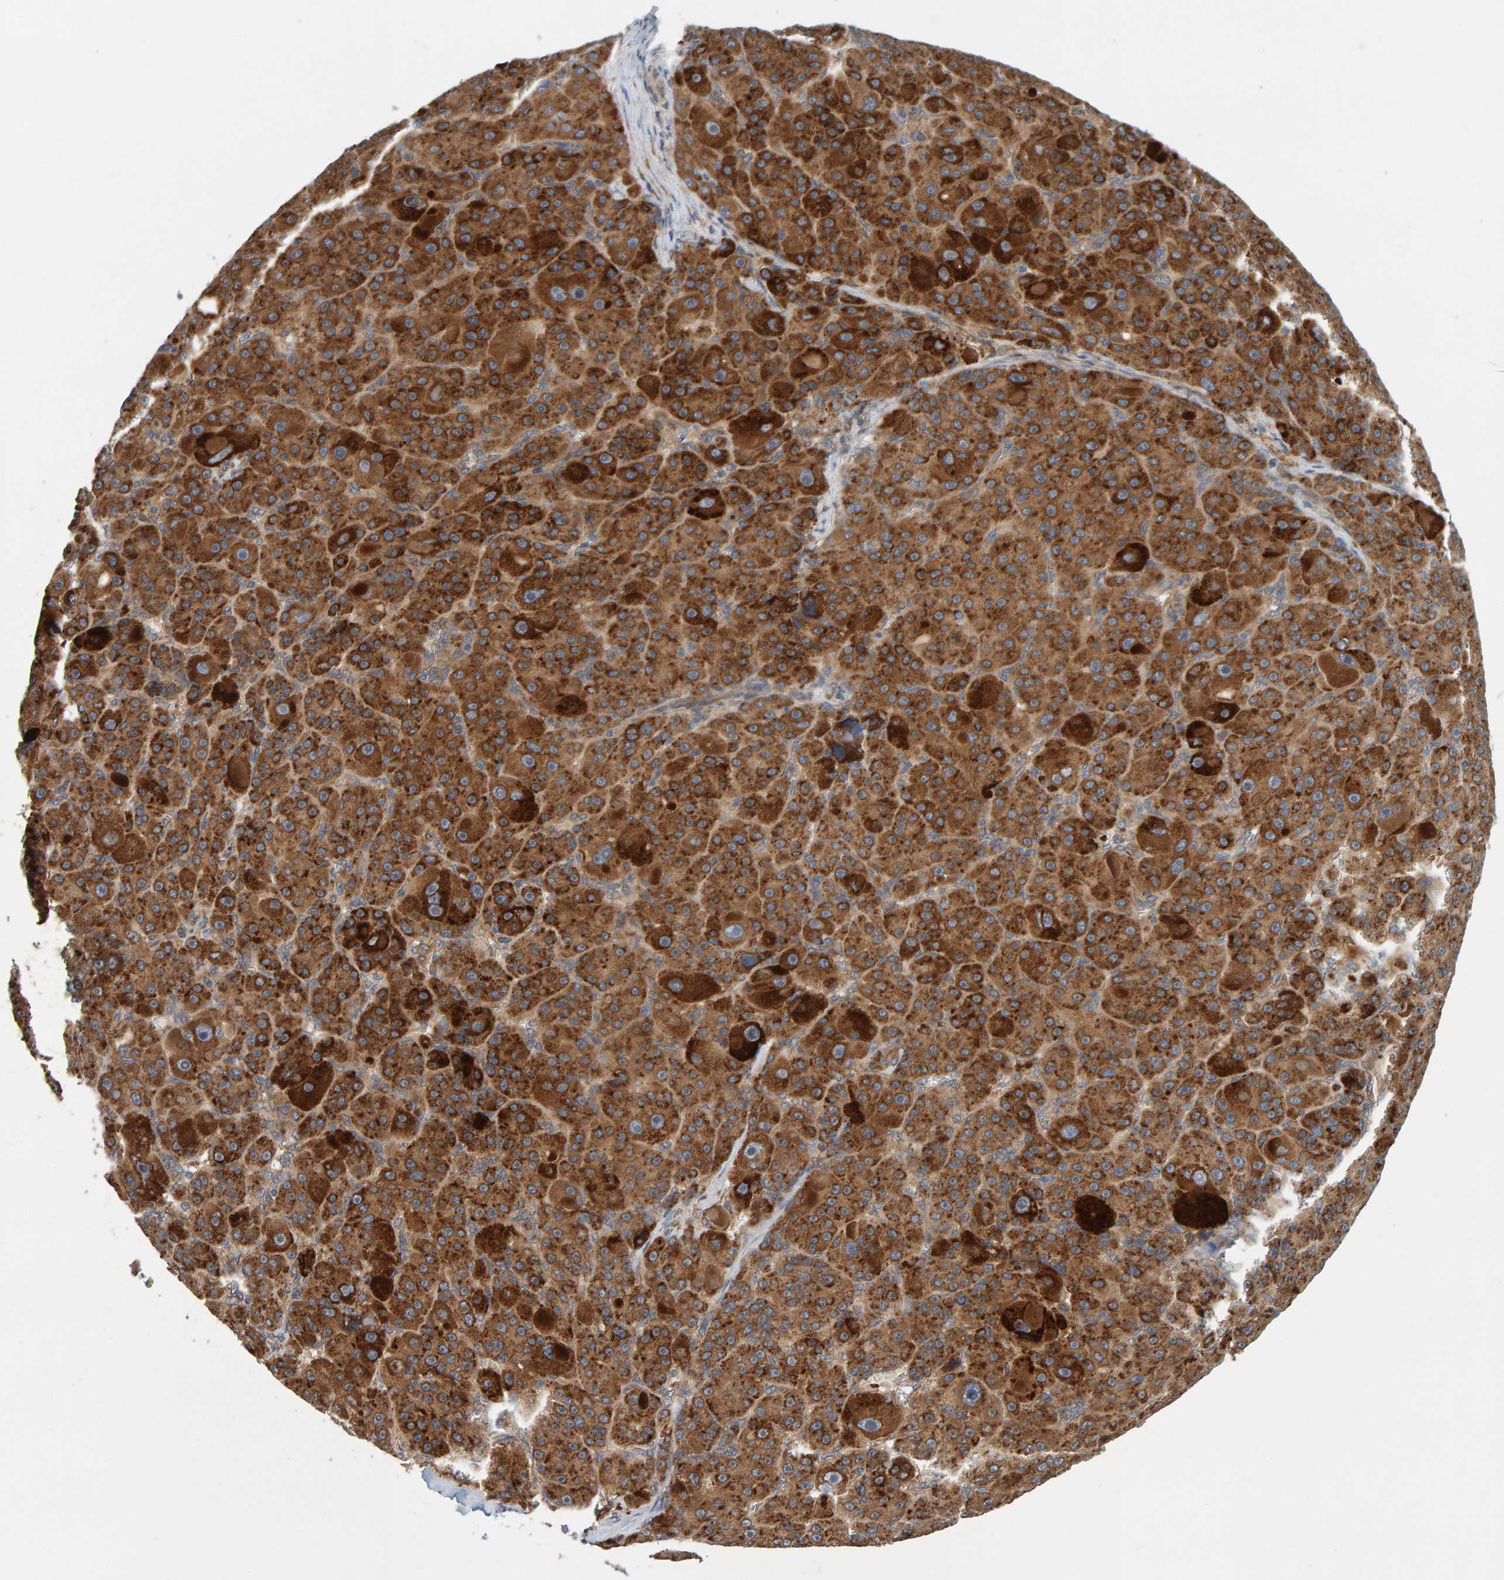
{"staining": {"intensity": "strong", "quantity": ">75%", "location": "cytoplasmic/membranous"}, "tissue": "liver cancer", "cell_type": "Tumor cells", "image_type": "cancer", "snomed": [{"axis": "morphology", "description": "Carcinoma, Hepatocellular, NOS"}, {"axis": "topography", "description": "Liver"}], "caption": "Human liver cancer (hepatocellular carcinoma) stained with a protein marker demonstrates strong staining in tumor cells.", "gene": "BAIAP2", "patient": {"sex": "male", "age": 76}}